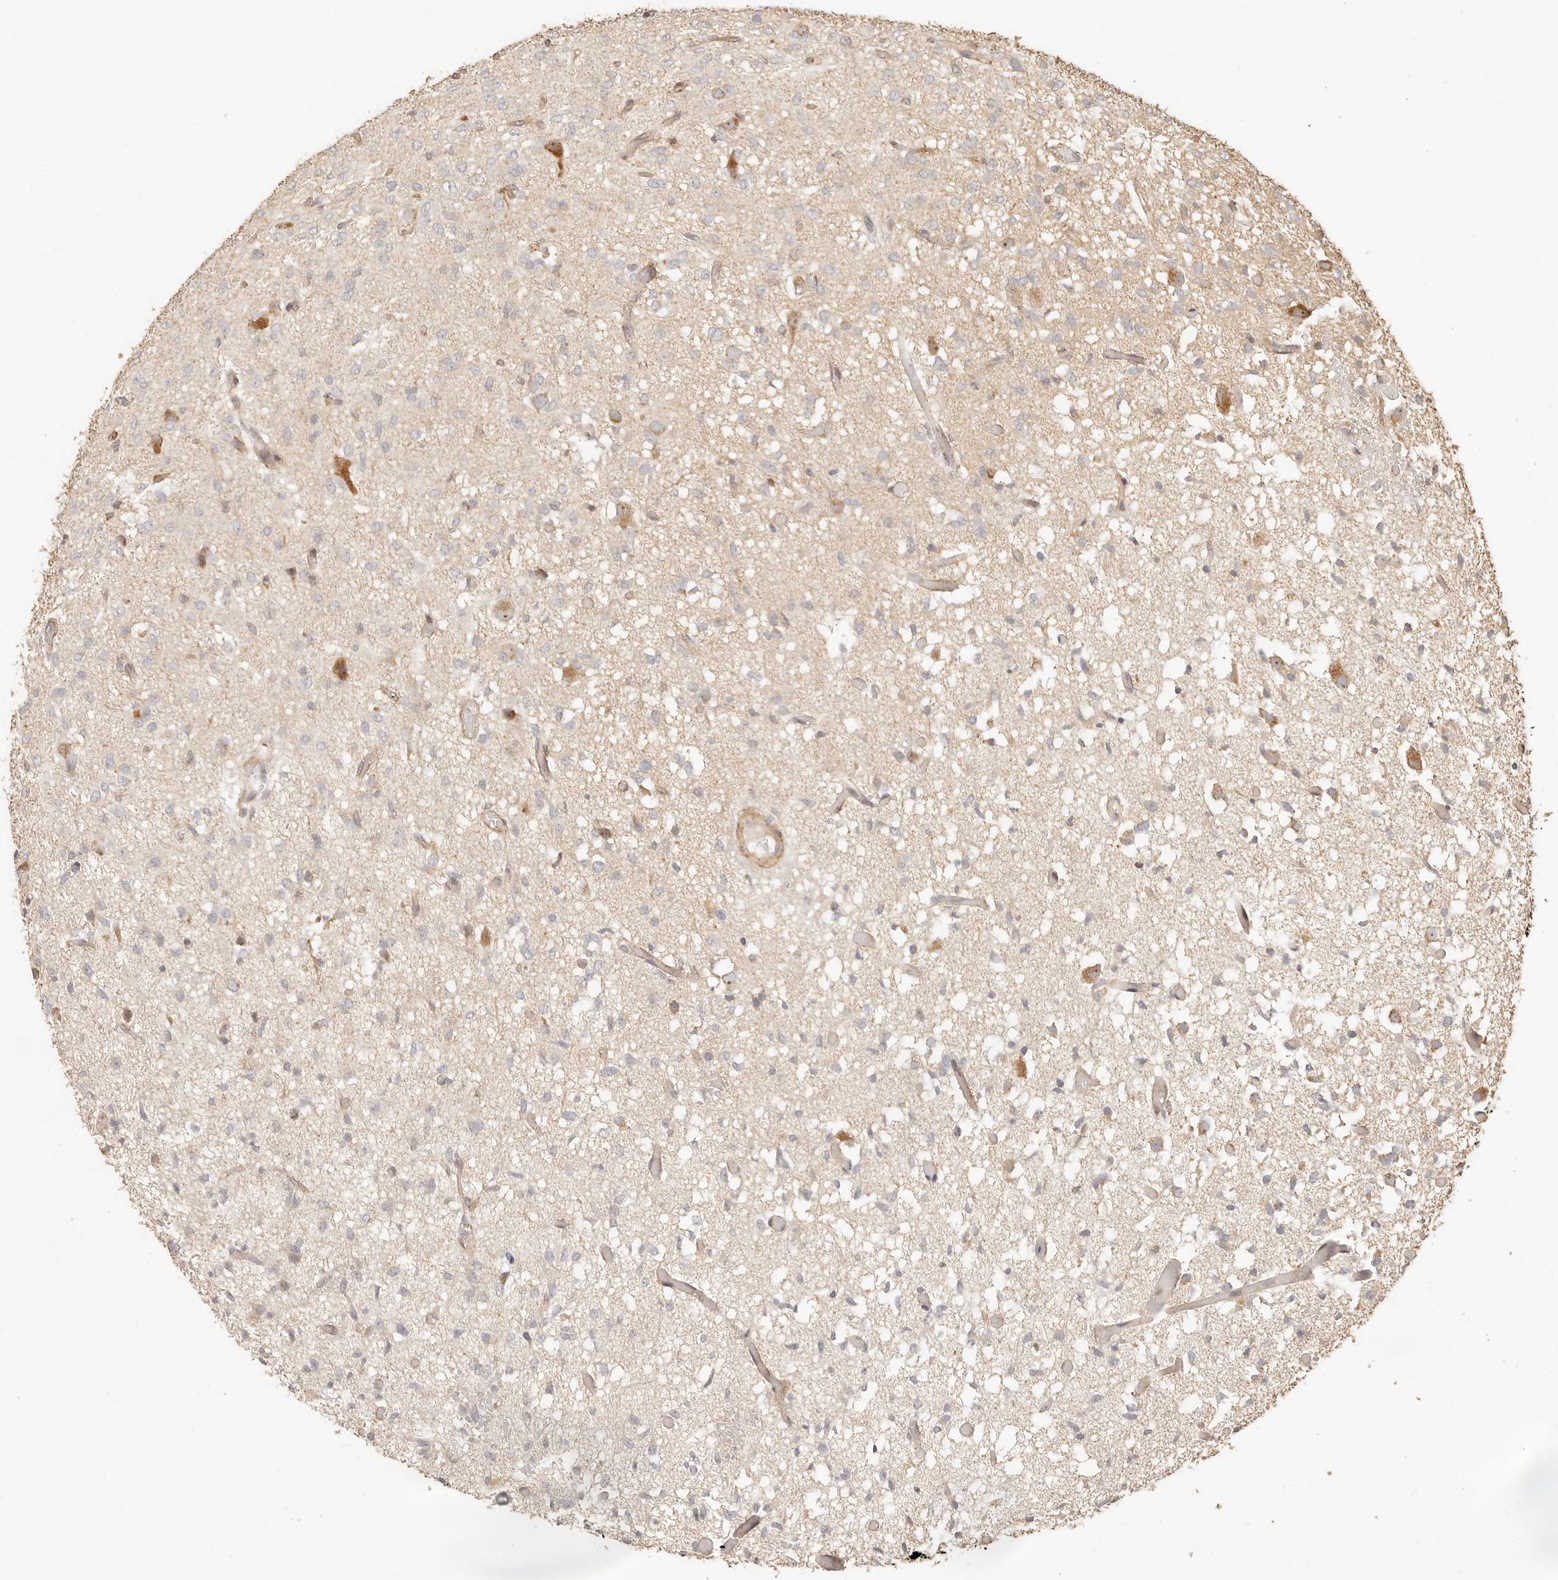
{"staining": {"intensity": "negative", "quantity": "none", "location": "none"}, "tissue": "glioma", "cell_type": "Tumor cells", "image_type": "cancer", "snomed": [{"axis": "morphology", "description": "Glioma, malignant, High grade"}, {"axis": "topography", "description": "Brain"}], "caption": "This is an immunohistochemistry (IHC) histopathology image of glioma. There is no expression in tumor cells.", "gene": "PTPN22", "patient": {"sex": "female", "age": 59}}